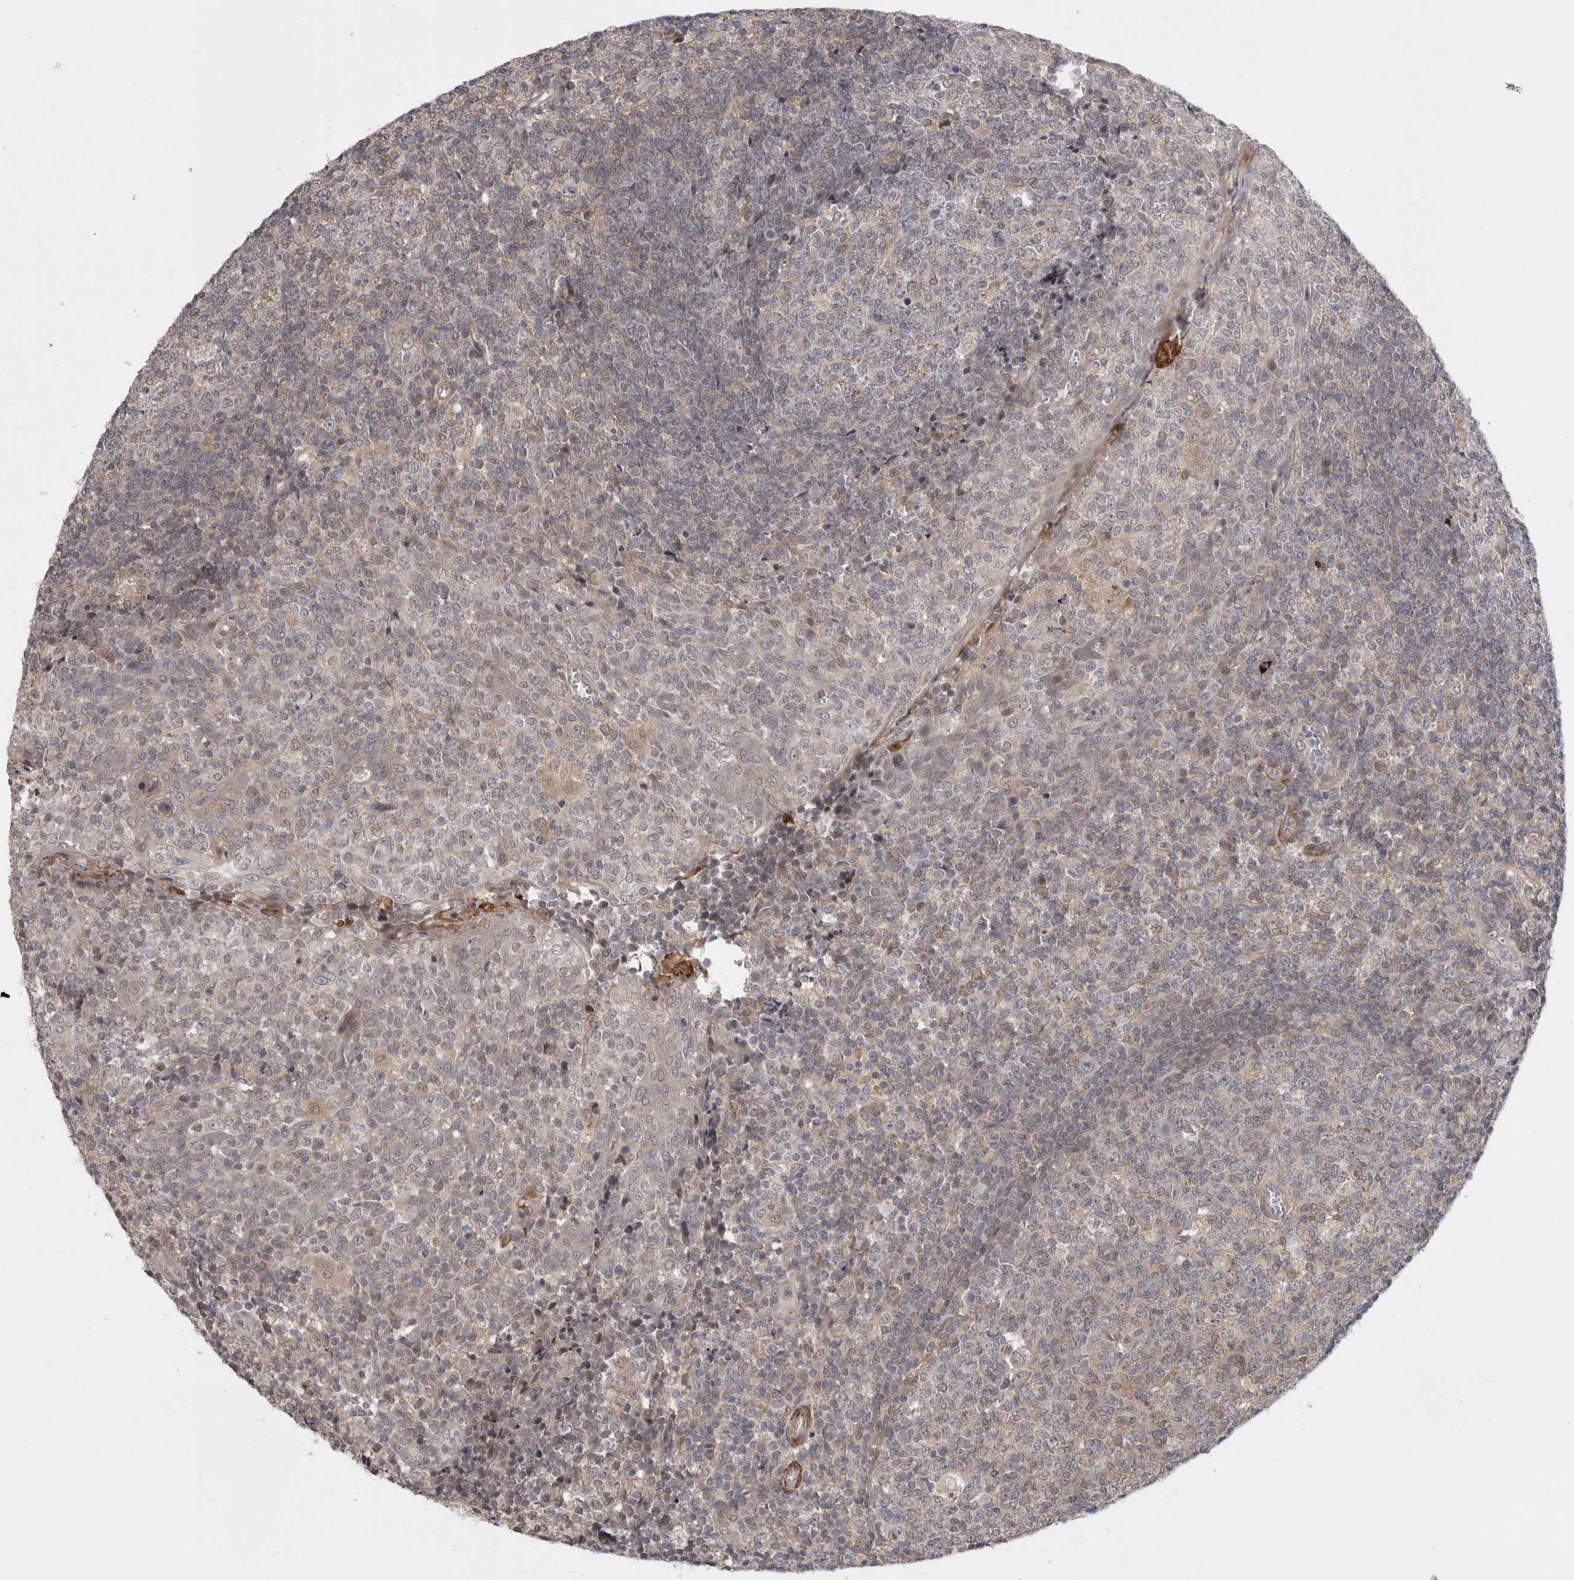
{"staining": {"intensity": "weak", "quantity": "<25%", "location": "cytoplasmic/membranous"}, "tissue": "tonsil", "cell_type": "Germinal center cells", "image_type": "normal", "snomed": [{"axis": "morphology", "description": "Normal tissue, NOS"}, {"axis": "topography", "description": "Tonsil"}], "caption": "Immunohistochemistry of benign human tonsil demonstrates no staining in germinal center cells.", "gene": "ZNF318", "patient": {"sex": "female", "age": 19}}